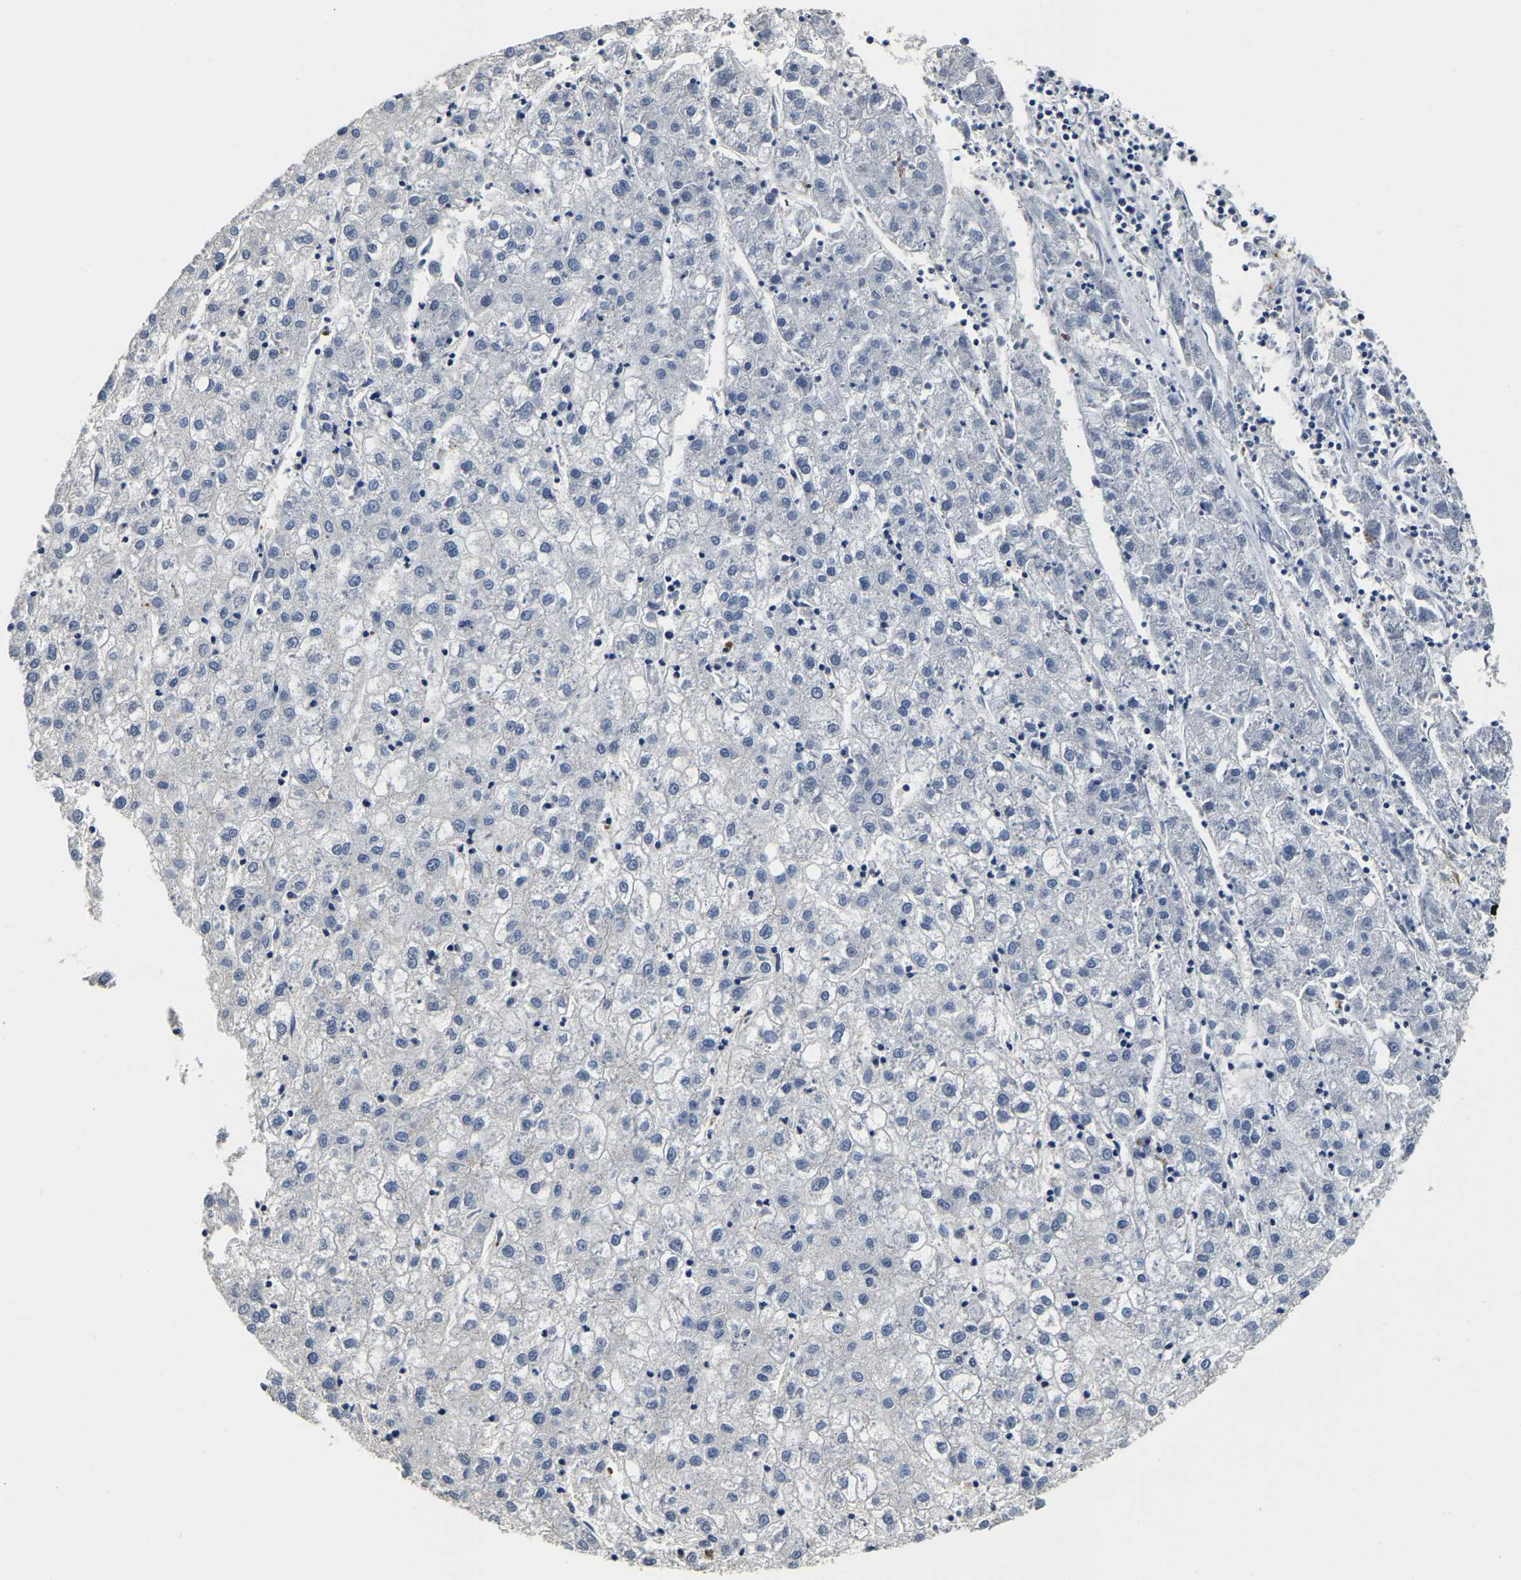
{"staining": {"intensity": "negative", "quantity": "none", "location": "none"}, "tissue": "liver cancer", "cell_type": "Tumor cells", "image_type": "cancer", "snomed": [{"axis": "morphology", "description": "Carcinoma, Hepatocellular, NOS"}, {"axis": "topography", "description": "Liver"}], "caption": "The photomicrograph displays no staining of tumor cells in hepatocellular carcinoma (liver).", "gene": "SH3GLB1", "patient": {"sex": "male", "age": 72}}